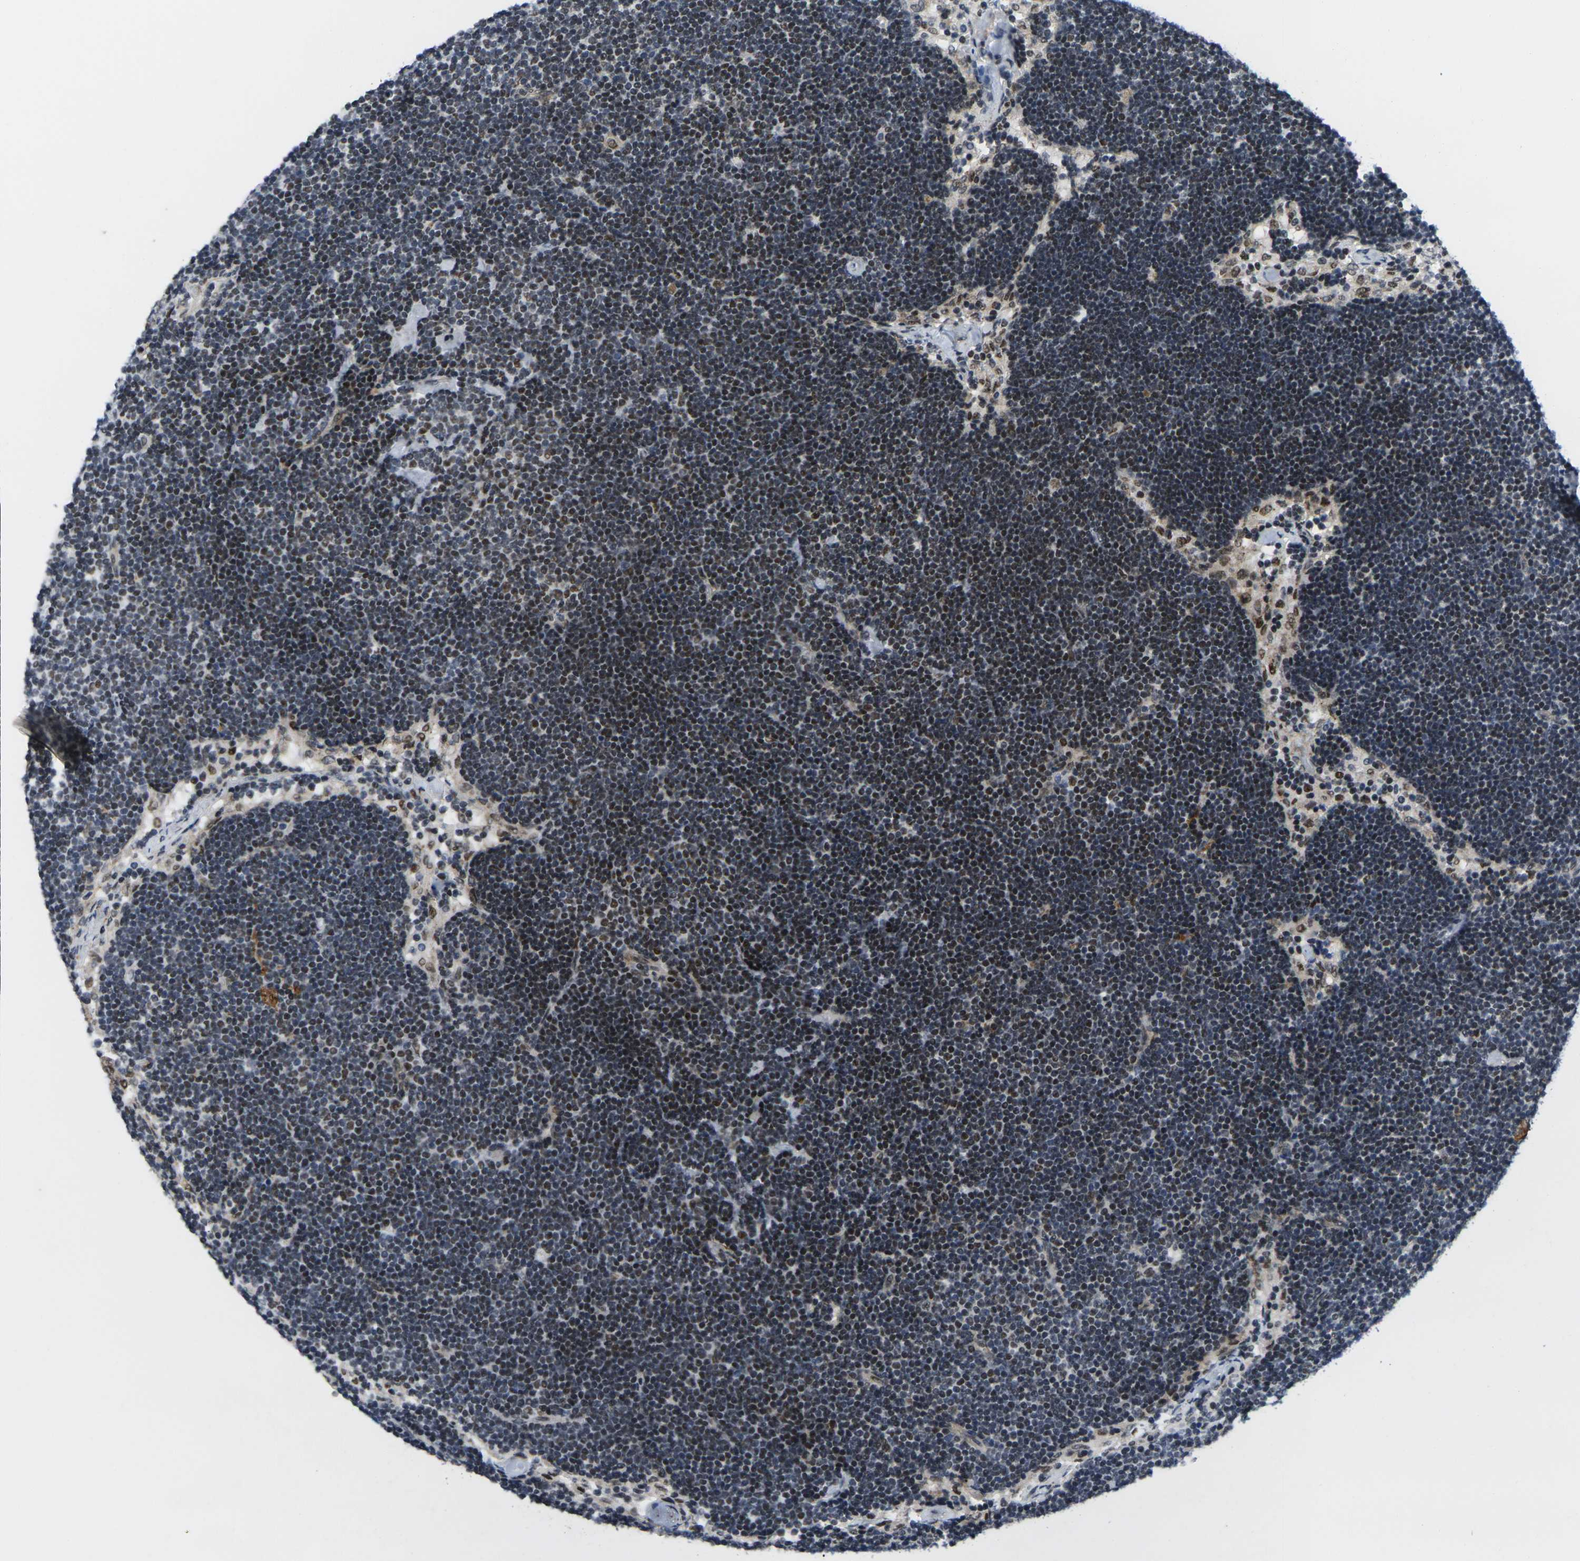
{"staining": {"intensity": "weak", "quantity": "25%-75%", "location": "nuclear"}, "tissue": "lymph node", "cell_type": "Germinal center cells", "image_type": "normal", "snomed": [{"axis": "morphology", "description": "Normal tissue, NOS"}, {"axis": "topography", "description": "Lymph node"}], "caption": "Protein staining demonstrates weak nuclear expression in approximately 25%-75% of germinal center cells in unremarkable lymph node.", "gene": "RBM7", "patient": {"sex": "male", "age": 63}}